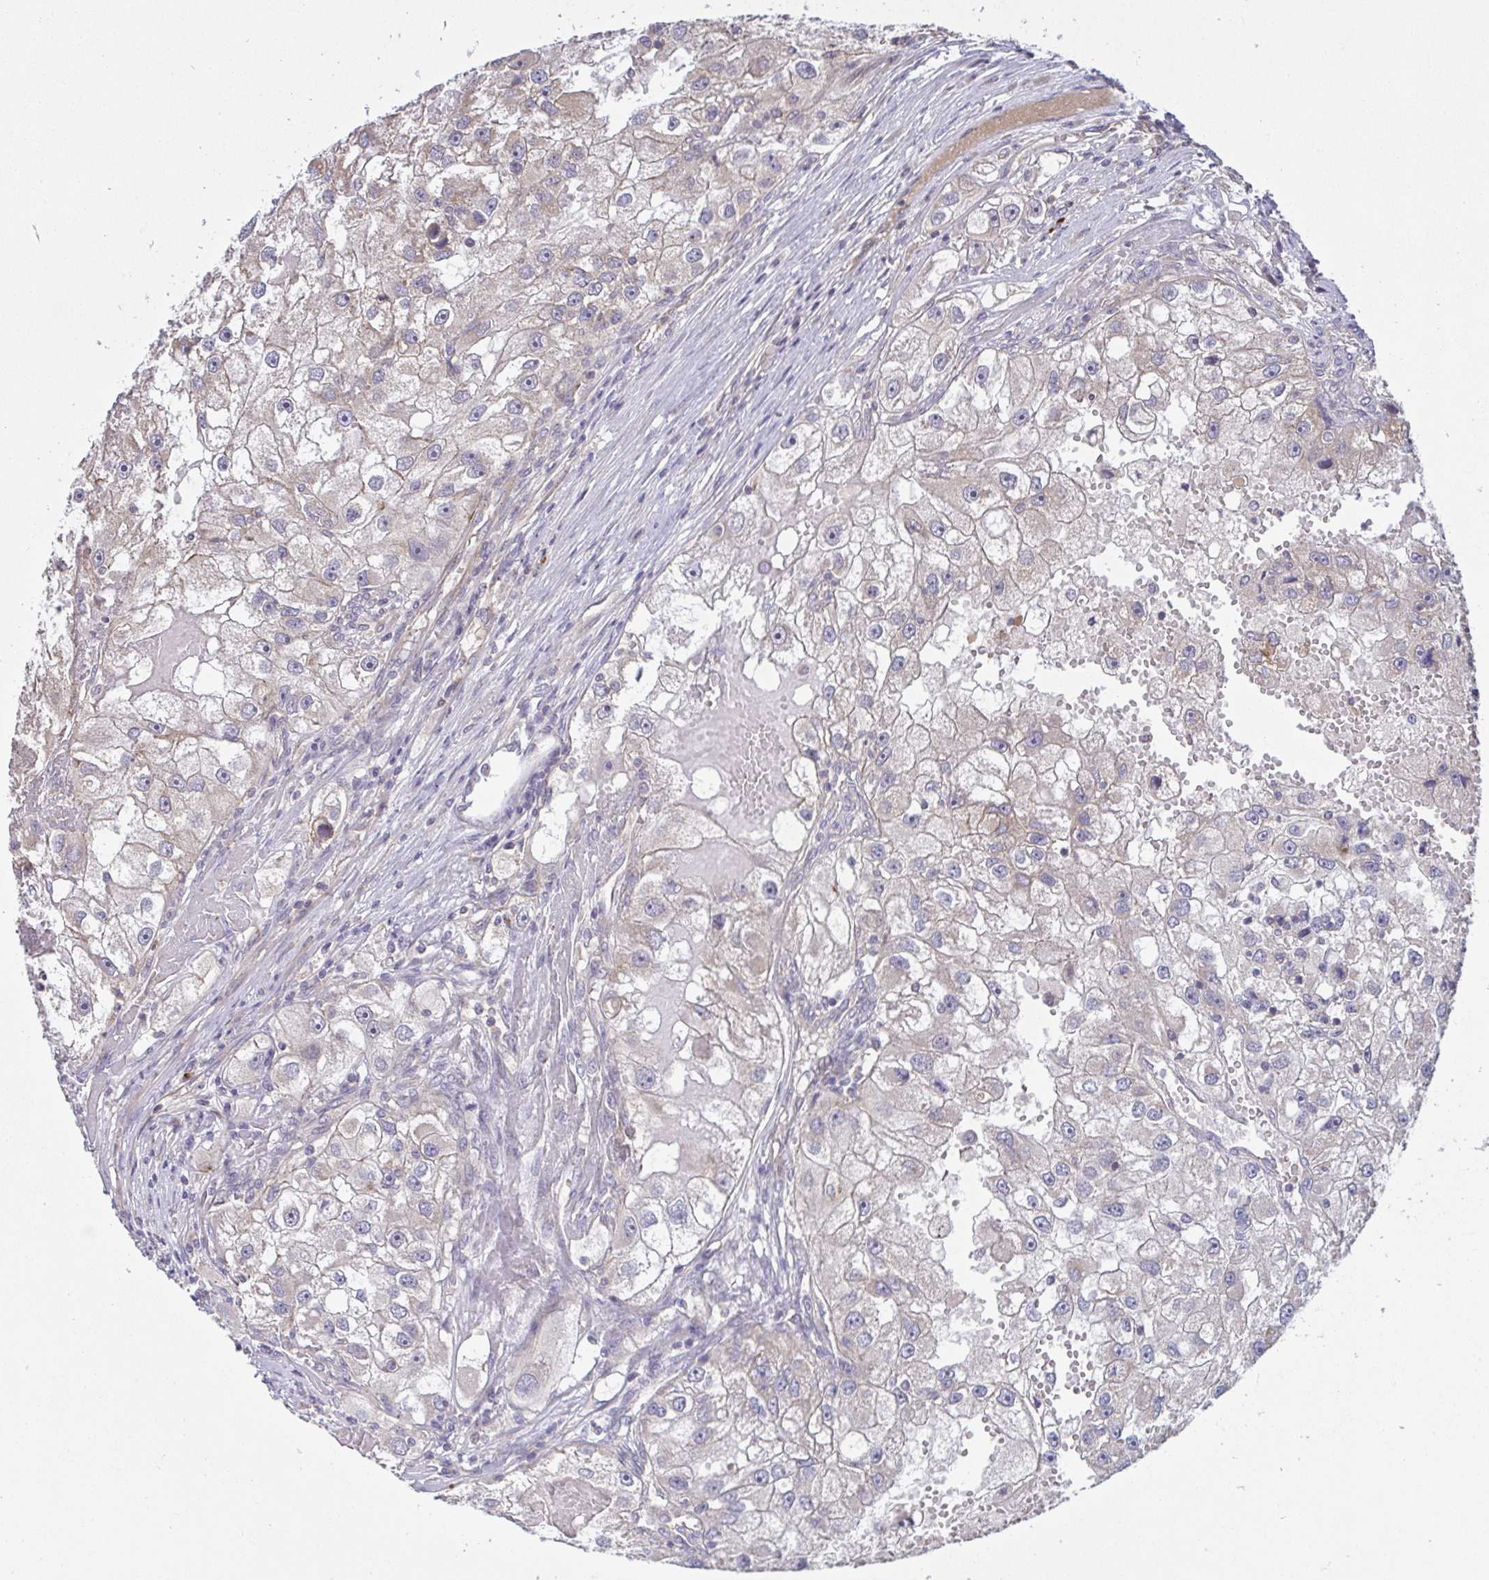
{"staining": {"intensity": "weak", "quantity": "25%-75%", "location": "cytoplasmic/membranous"}, "tissue": "renal cancer", "cell_type": "Tumor cells", "image_type": "cancer", "snomed": [{"axis": "morphology", "description": "Adenocarcinoma, NOS"}, {"axis": "topography", "description": "Kidney"}], "caption": "DAB (3,3'-diaminobenzidine) immunohistochemical staining of human renal adenocarcinoma demonstrates weak cytoplasmic/membranous protein staining in approximately 25%-75% of tumor cells.", "gene": "OSBPL7", "patient": {"sex": "male", "age": 63}}